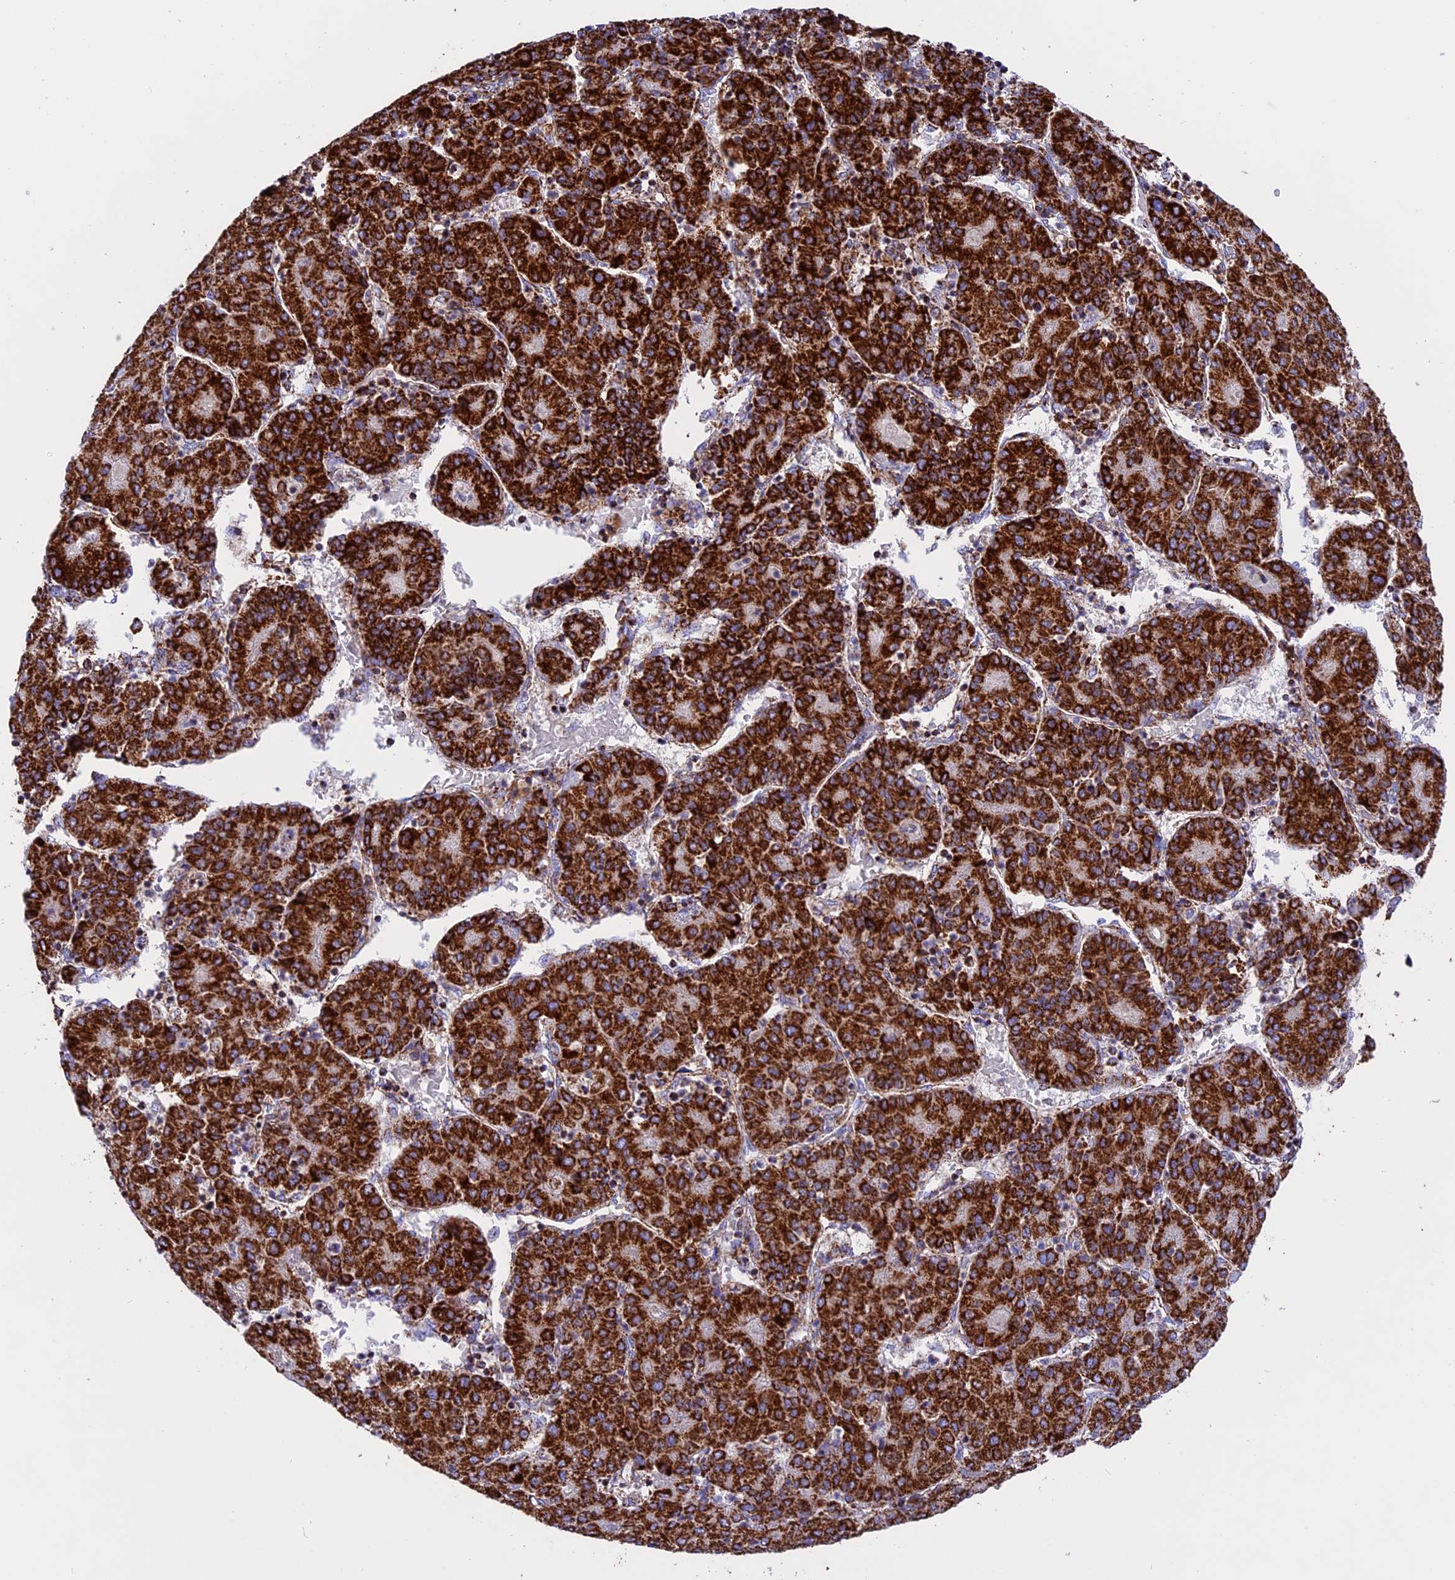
{"staining": {"intensity": "strong", "quantity": ">75%", "location": "cytoplasmic/membranous"}, "tissue": "liver cancer", "cell_type": "Tumor cells", "image_type": "cancer", "snomed": [{"axis": "morphology", "description": "Carcinoma, Hepatocellular, NOS"}, {"axis": "topography", "description": "Liver"}], "caption": "Hepatocellular carcinoma (liver) tissue displays strong cytoplasmic/membranous expression in about >75% of tumor cells", "gene": "UQCRB", "patient": {"sex": "male", "age": 65}}